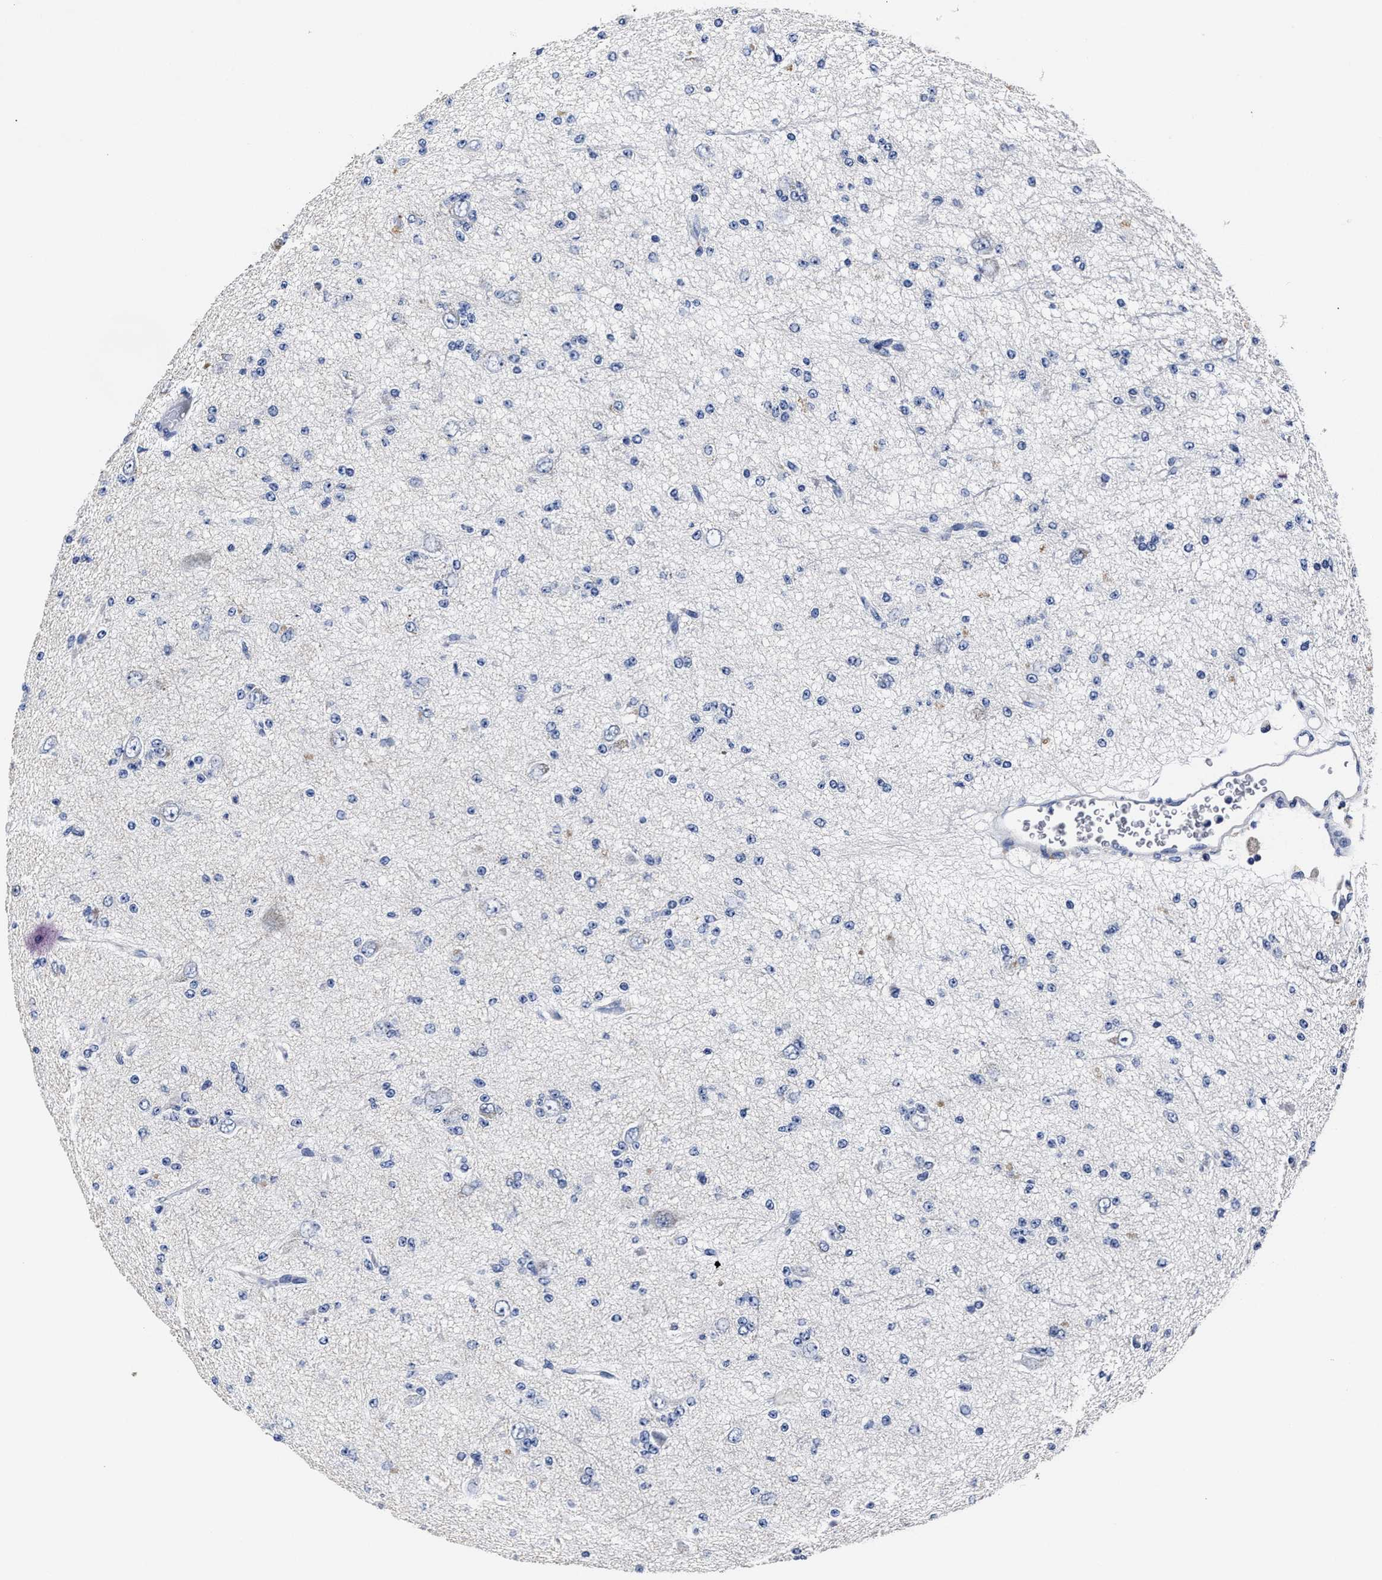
{"staining": {"intensity": "negative", "quantity": "none", "location": "none"}, "tissue": "glioma", "cell_type": "Tumor cells", "image_type": "cancer", "snomed": [{"axis": "morphology", "description": "Glioma, malignant, Low grade"}, {"axis": "topography", "description": "Brain"}], "caption": "Photomicrograph shows no significant protein staining in tumor cells of low-grade glioma (malignant).", "gene": "OLFML2A", "patient": {"sex": "male", "age": 38}}